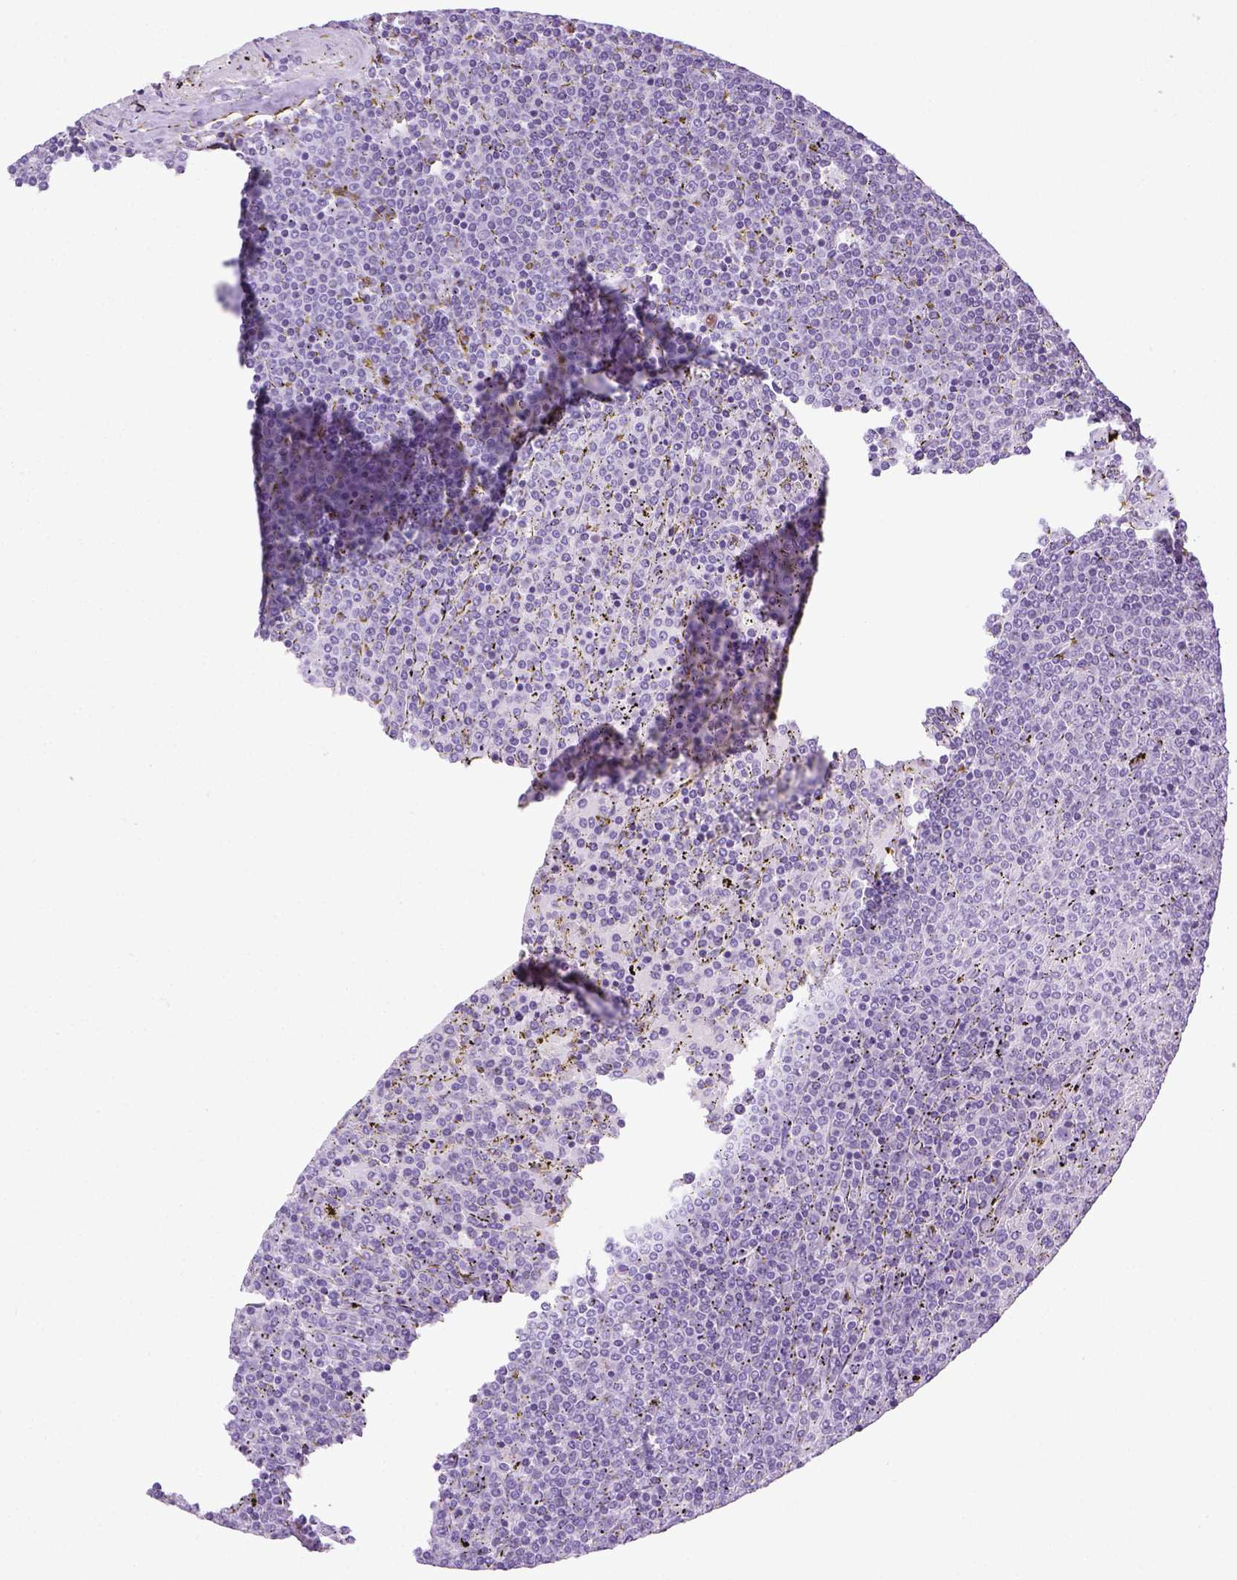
{"staining": {"intensity": "negative", "quantity": "none", "location": "none"}, "tissue": "lymphoma", "cell_type": "Tumor cells", "image_type": "cancer", "snomed": [{"axis": "morphology", "description": "Malignant lymphoma, non-Hodgkin's type, Low grade"}, {"axis": "topography", "description": "Spleen"}], "caption": "Protein analysis of low-grade malignant lymphoma, non-Hodgkin's type exhibits no significant positivity in tumor cells.", "gene": "LGSN", "patient": {"sex": "female", "age": 77}}